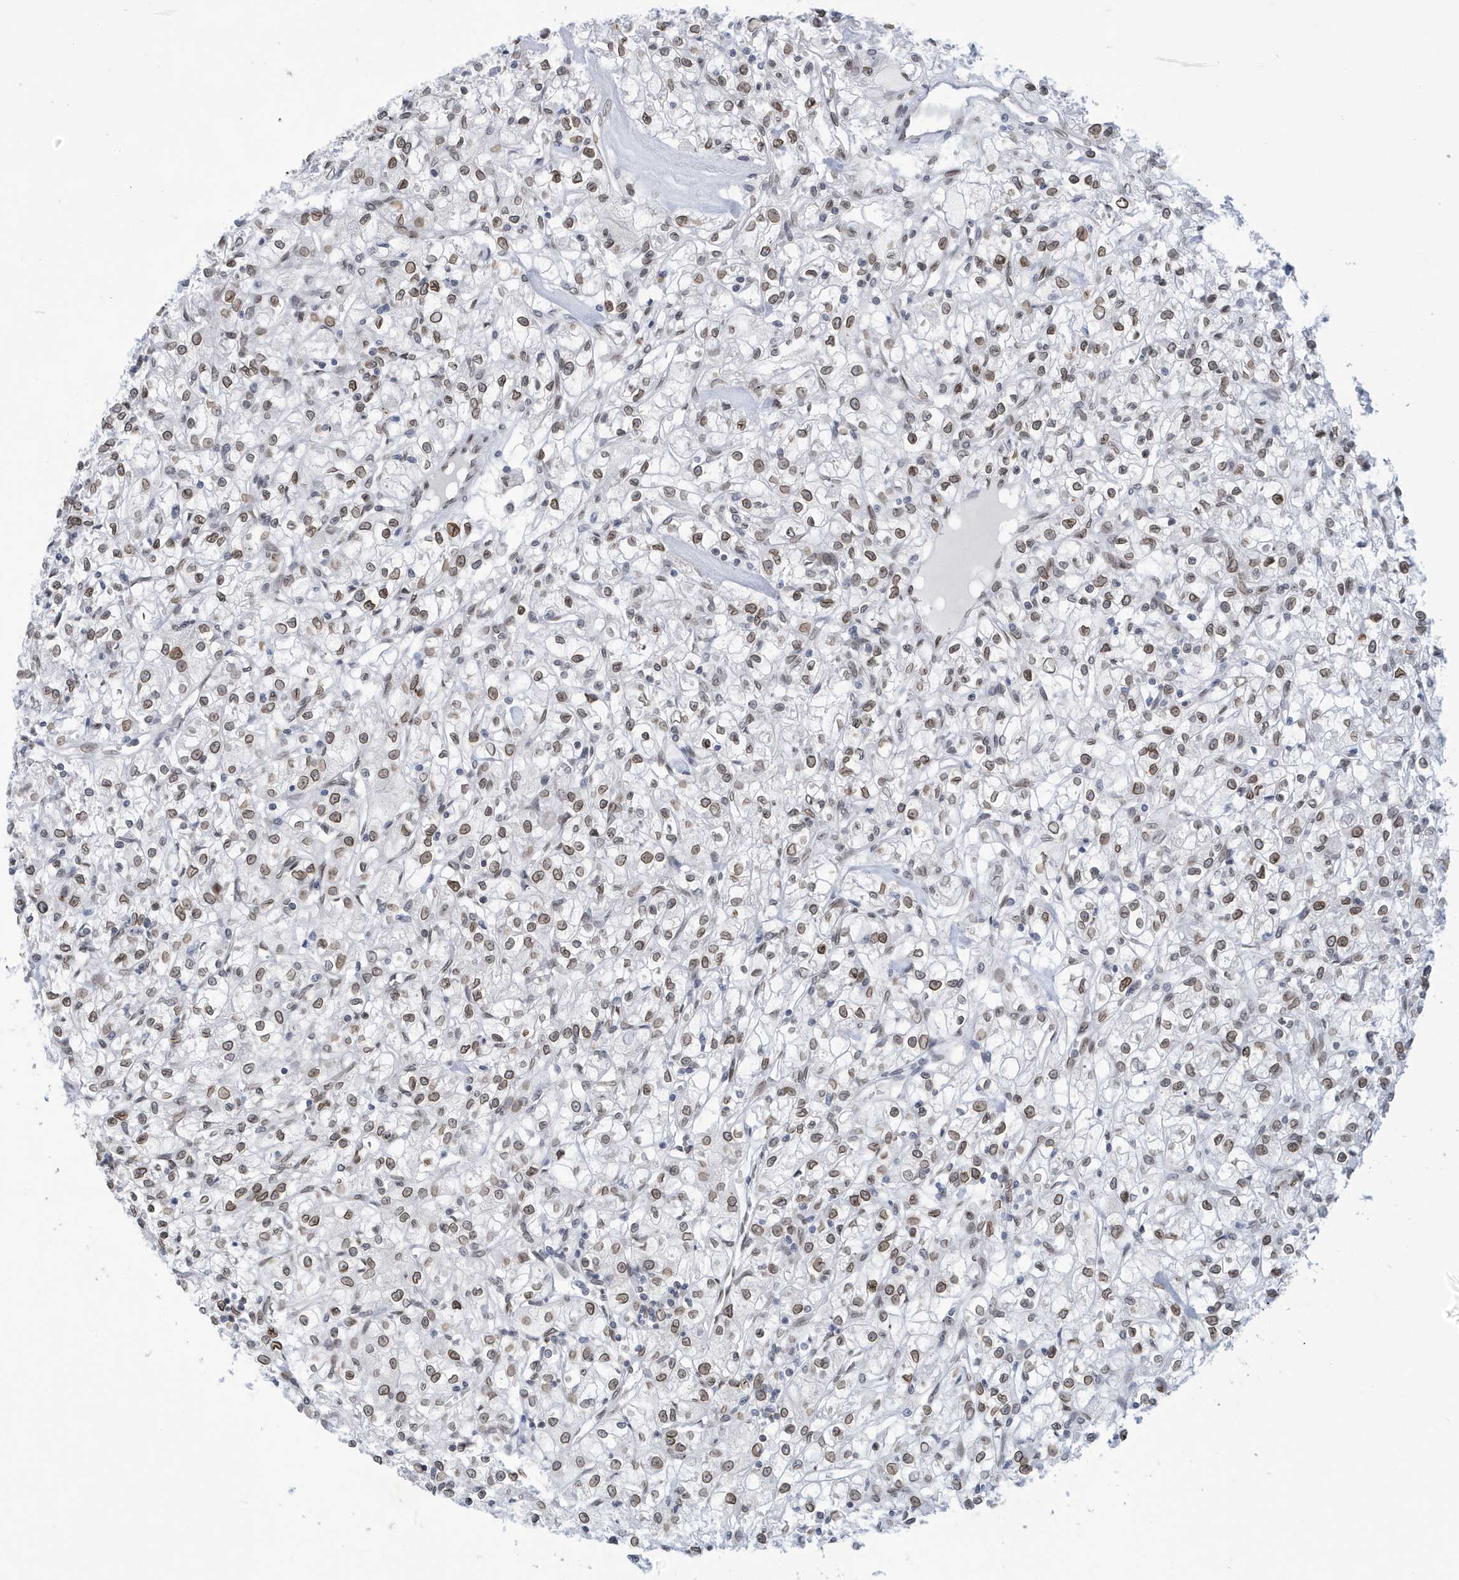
{"staining": {"intensity": "moderate", "quantity": ">75%", "location": "nuclear"}, "tissue": "renal cancer", "cell_type": "Tumor cells", "image_type": "cancer", "snomed": [{"axis": "morphology", "description": "Adenocarcinoma, NOS"}, {"axis": "topography", "description": "Kidney"}], "caption": "Adenocarcinoma (renal) was stained to show a protein in brown. There is medium levels of moderate nuclear positivity in approximately >75% of tumor cells. Ihc stains the protein in brown and the nuclei are stained blue.", "gene": "PCYT1A", "patient": {"sex": "female", "age": 59}}